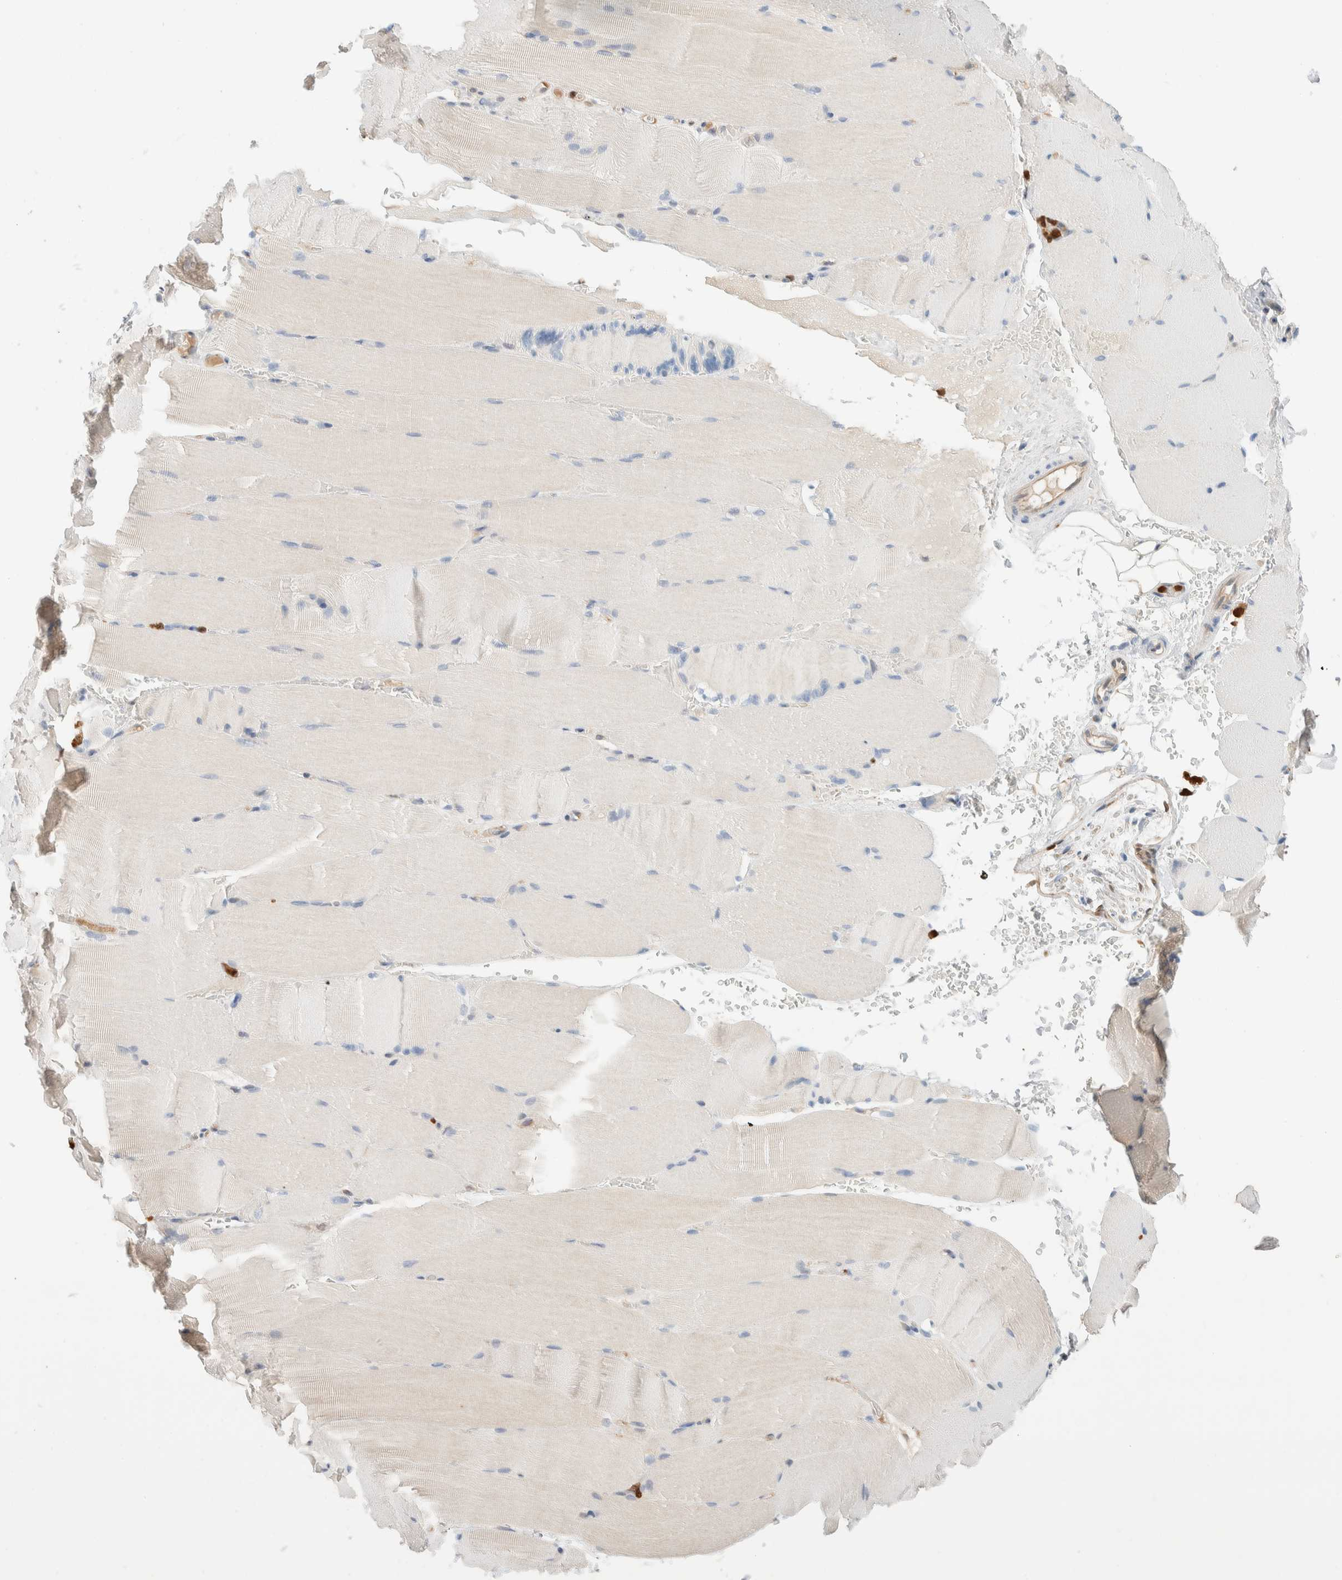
{"staining": {"intensity": "negative", "quantity": "none", "location": "none"}, "tissue": "skeletal muscle", "cell_type": "Myocytes", "image_type": "normal", "snomed": [{"axis": "morphology", "description": "Normal tissue, NOS"}, {"axis": "topography", "description": "Skeletal muscle"}, {"axis": "topography", "description": "Parathyroid gland"}], "caption": "An IHC image of benign skeletal muscle is shown. There is no staining in myocytes of skeletal muscle.", "gene": "SETD4", "patient": {"sex": "female", "age": 37}}